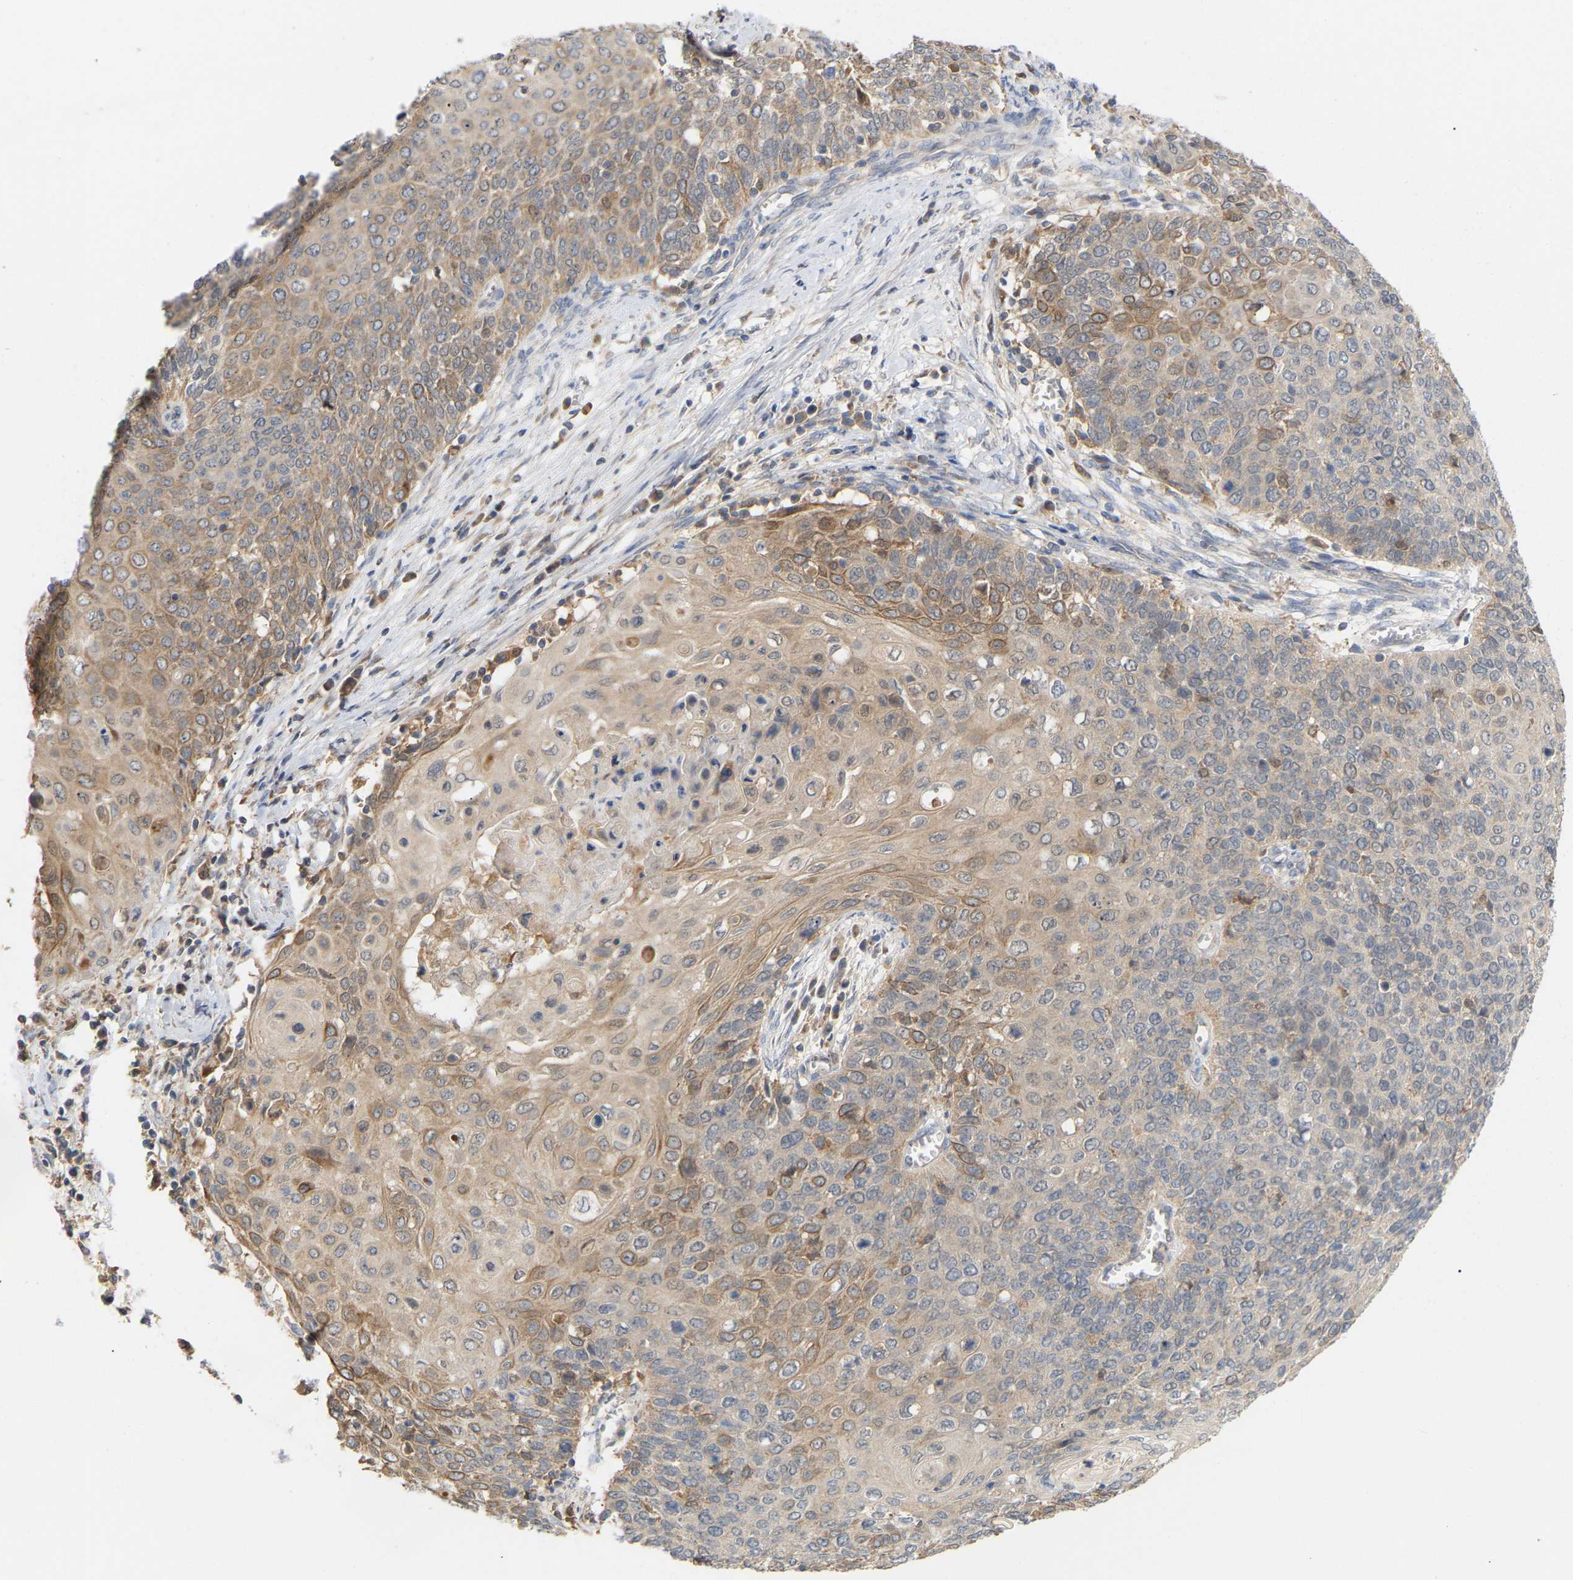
{"staining": {"intensity": "weak", "quantity": ">75%", "location": "cytoplasmic/membranous"}, "tissue": "cervical cancer", "cell_type": "Tumor cells", "image_type": "cancer", "snomed": [{"axis": "morphology", "description": "Squamous cell carcinoma, NOS"}, {"axis": "topography", "description": "Cervix"}], "caption": "Human cervical squamous cell carcinoma stained with a brown dye exhibits weak cytoplasmic/membranous positive positivity in about >75% of tumor cells.", "gene": "TPMT", "patient": {"sex": "female", "age": 39}}